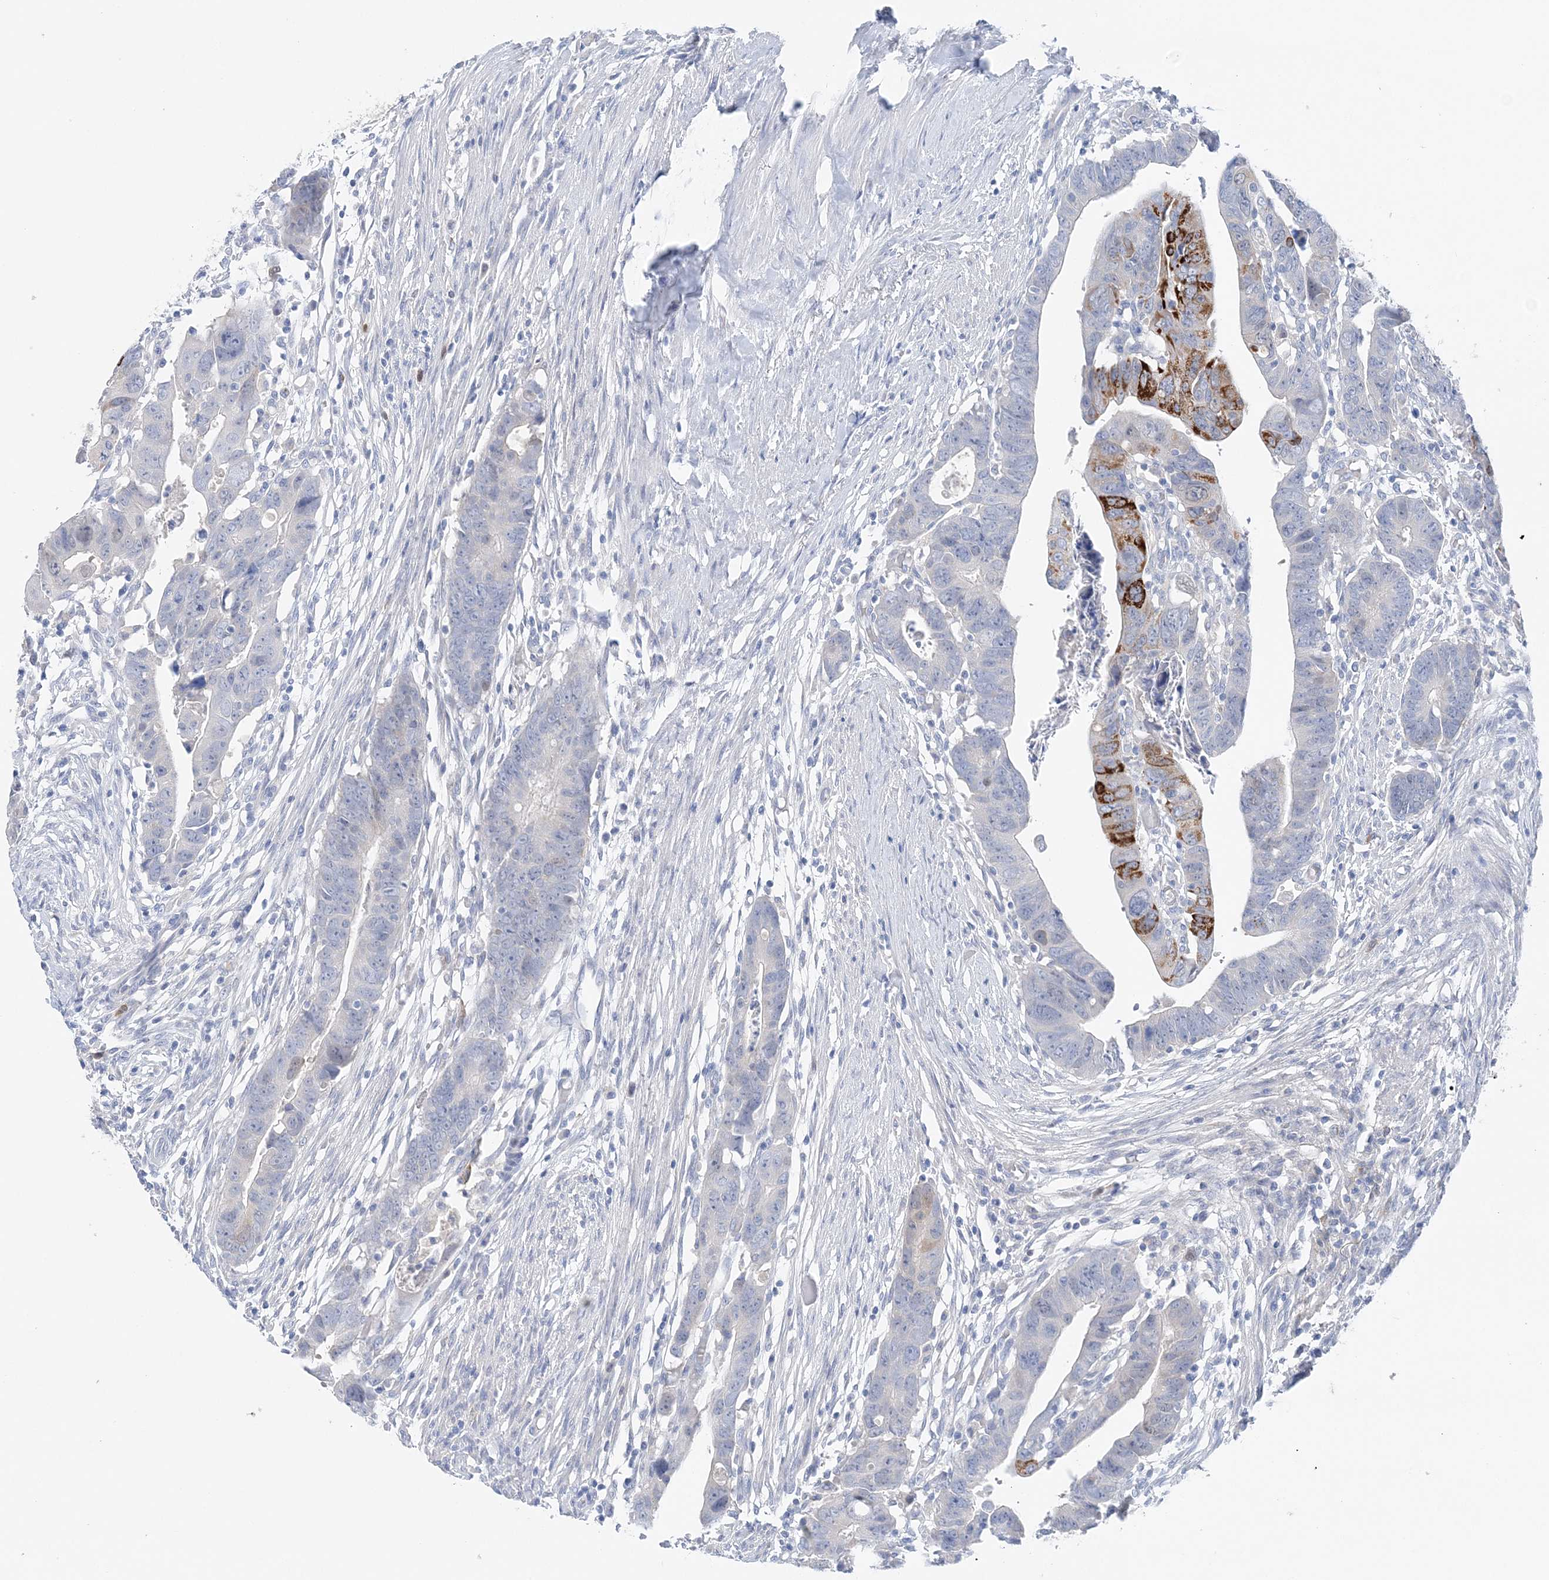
{"staining": {"intensity": "strong", "quantity": "<25%", "location": "cytoplasmic/membranous"}, "tissue": "colorectal cancer", "cell_type": "Tumor cells", "image_type": "cancer", "snomed": [{"axis": "morphology", "description": "Adenocarcinoma, NOS"}, {"axis": "topography", "description": "Rectum"}], "caption": "Immunohistochemical staining of adenocarcinoma (colorectal) reveals medium levels of strong cytoplasmic/membranous positivity in approximately <25% of tumor cells.", "gene": "HMGCS1", "patient": {"sex": "female", "age": 65}}